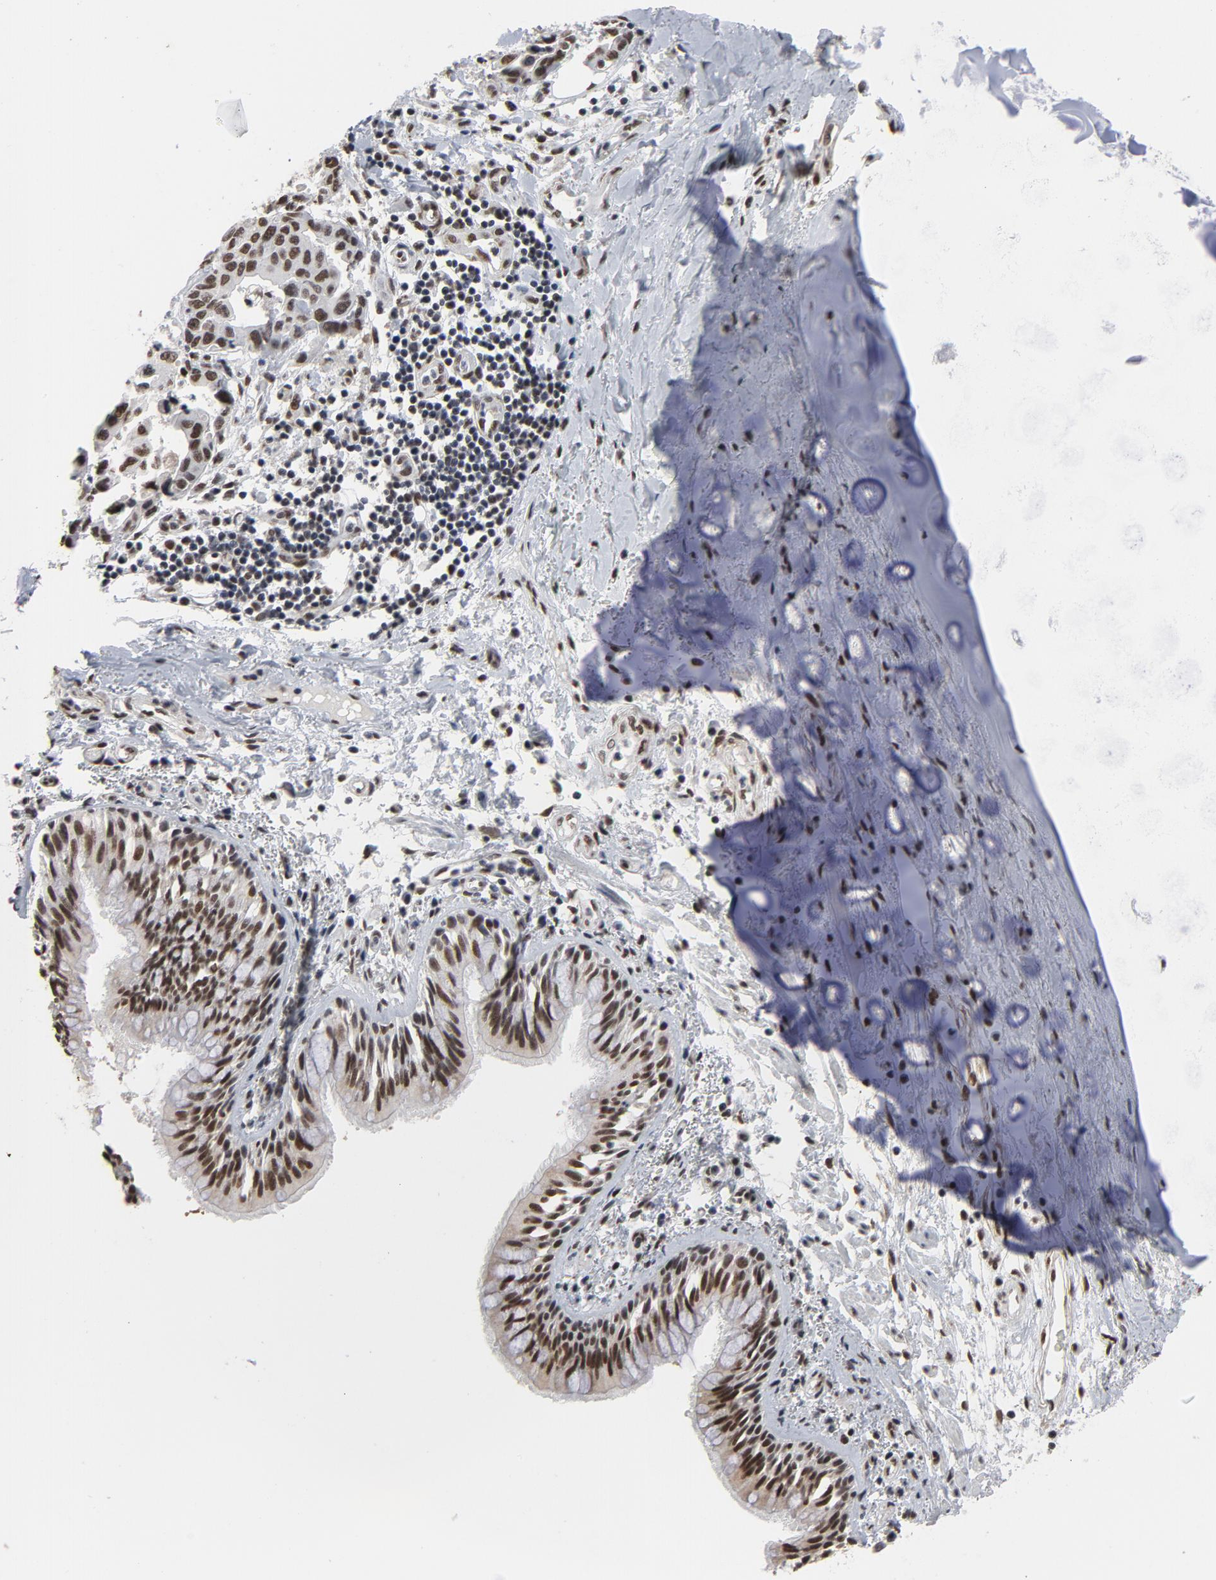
{"staining": {"intensity": "moderate", "quantity": ">75%", "location": "nuclear"}, "tissue": "lung cancer", "cell_type": "Tumor cells", "image_type": "cancer", "snomed": [{"axis": "morphology", "description": "Adenocarcinoma, NOS"}, {"axis": "topography", "description": "Lymph node"}, {"axis": "topography", "description": "Lung"}], "caption": "Tumor cells reveal medium levels of moderate nuclear staining in approximately >75% of cells in adenocarcinoma (lung). (Stains: DAB (3,3'-diaminobenzidine) in brown, nuclei in blue, Microscopy: brightfield microscopy at high magnification).", "gene": "MRE11", "patient": {"sex": "male", "age": 64}}